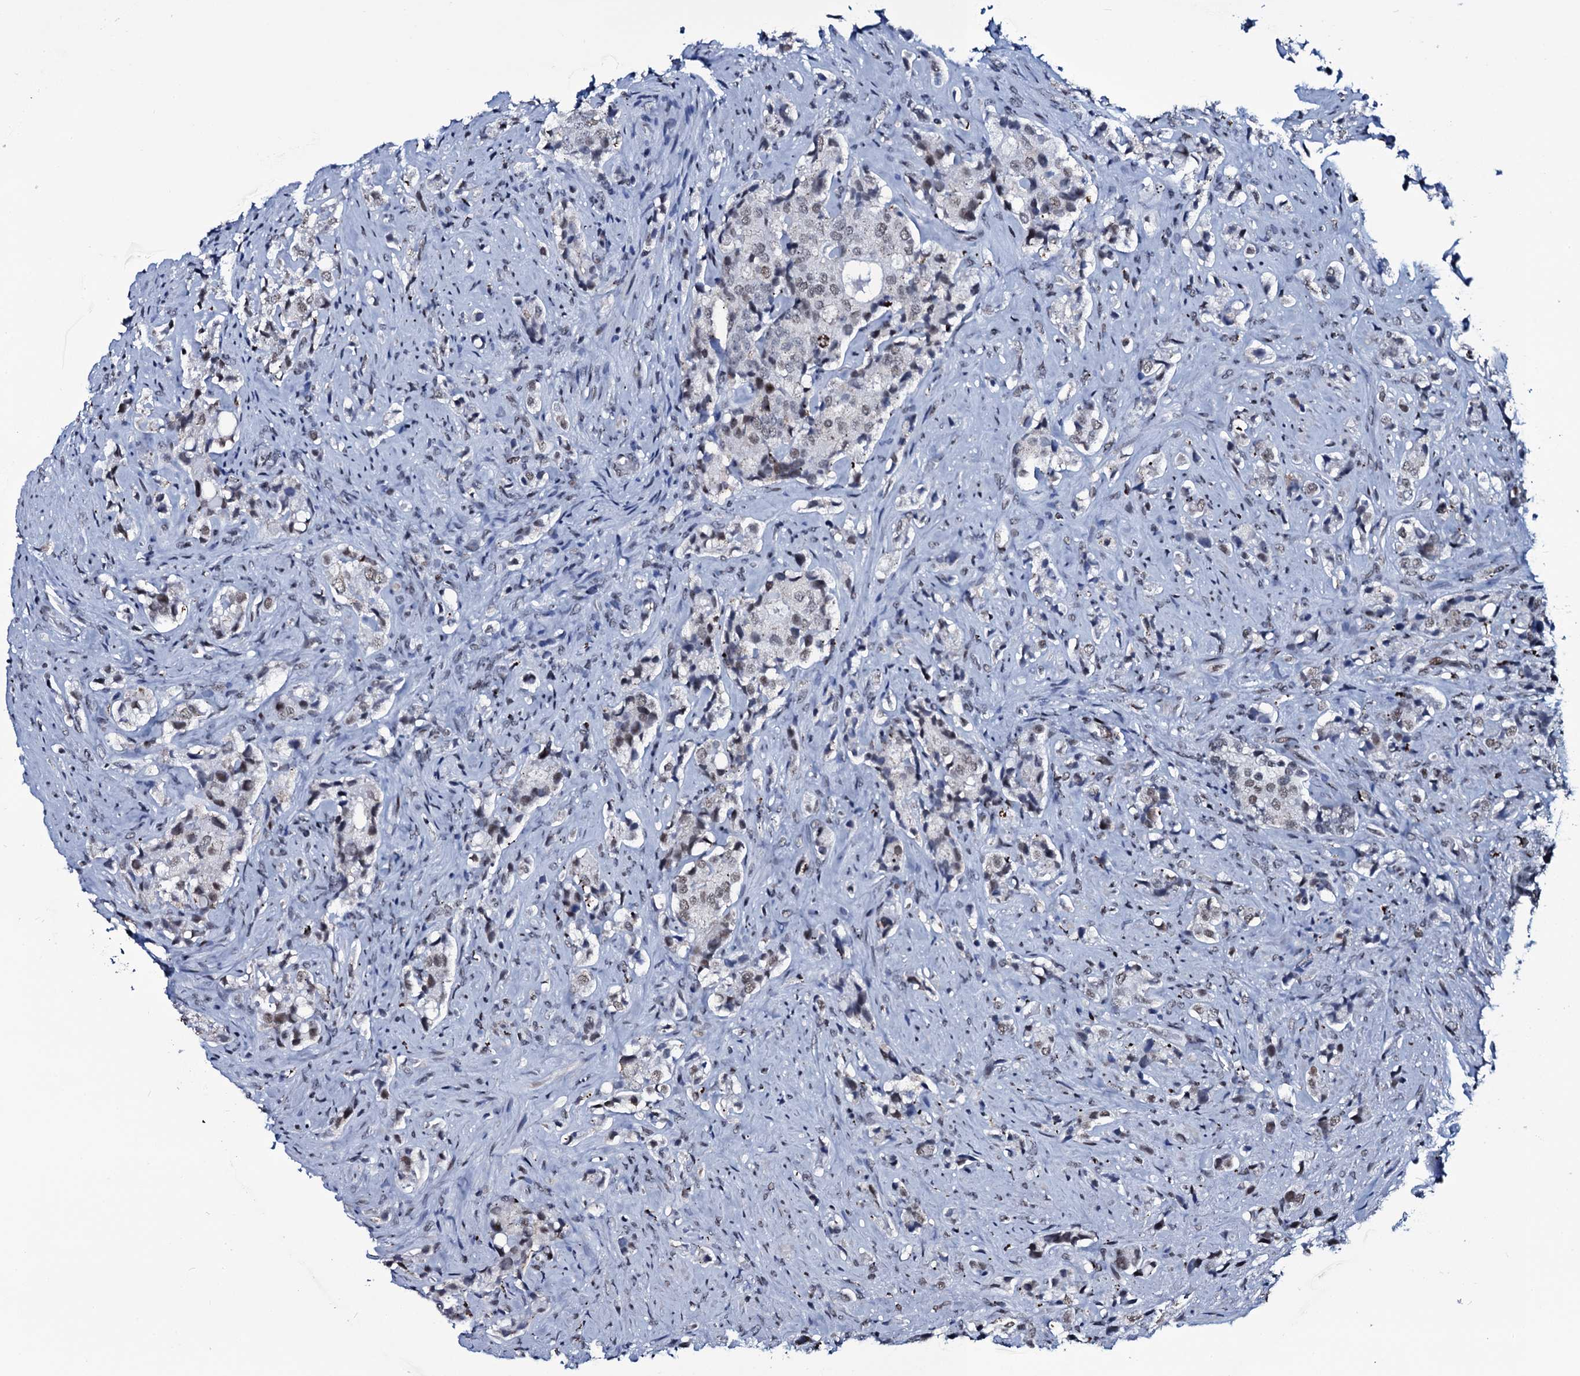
{"staining": {"intensity": "weak", "quantity": "<25%", "location": "nuclear"}, "tissue": "prostate cancer", "cell_type": "Tumor cells", "image_type": "cancer", "snomed": [{"axis": "morphology", "description": "Adenocarcinoma, High grade"}, {"axis": "topography", "description": "Prostate"}], "caption": "Prostate high-grade adenocarcinoma was stained to show a protein in brown. There is no significant staining in tumor cells.", "gene": "ZMIZ2", "patient": {"sex": "male", "age": 65}}